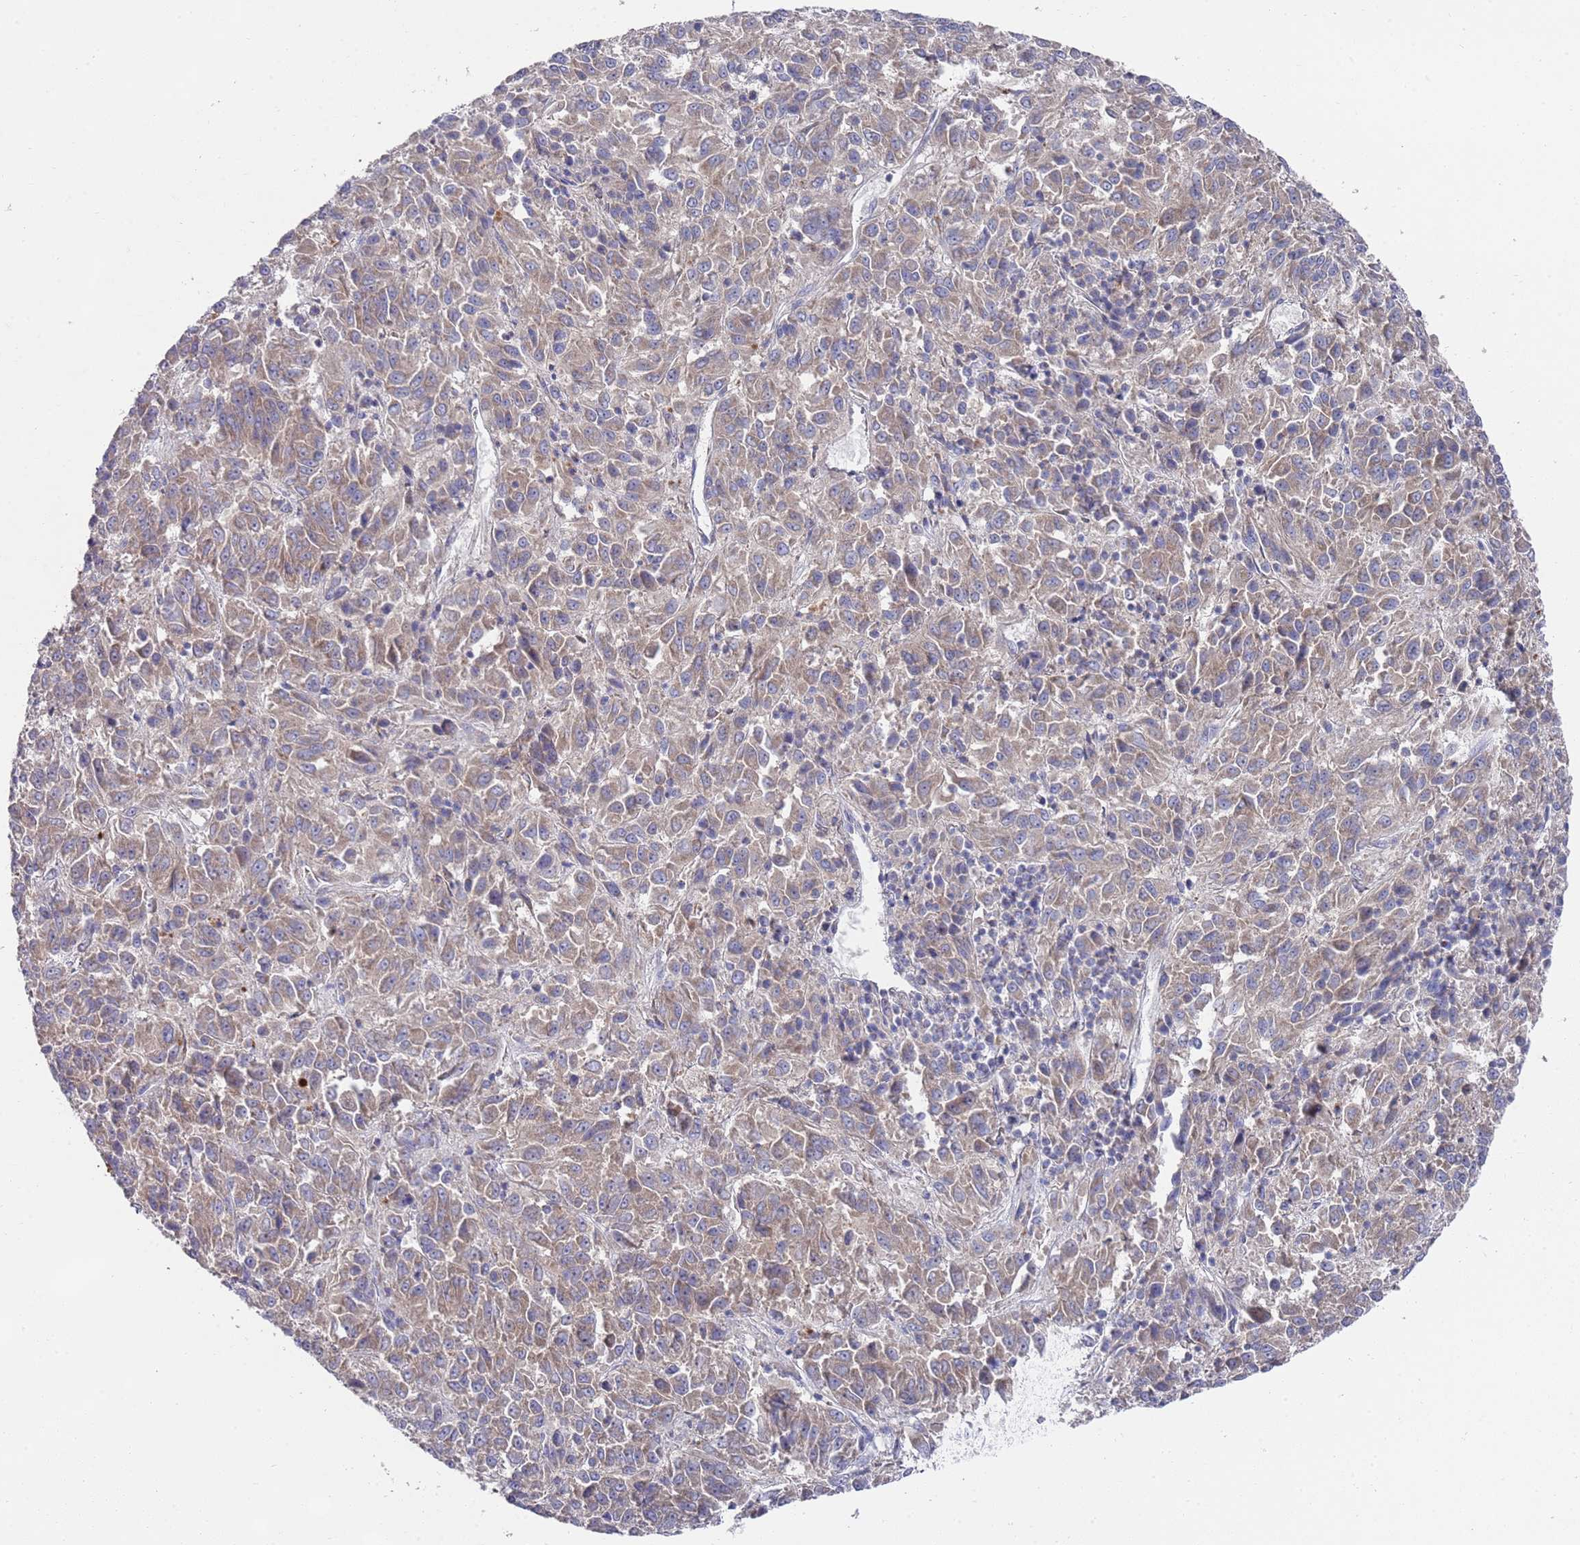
{"staining": {"intensity": "weak", "quantity": ">75%", "location": "cytoplasmic/membranous"}, "tissue": "melanoma", "cell_type": "Tumor cells", "image_type": "cancer", "snomed": [{"axis": "morphology", "description": "Malignant melanoma, Metastatic site"}, {"axis": "topography", "description": "Lung"}], "caption": "Immunohistochemical staining of melanoma reveals weak cytoplasmic/membranous protein staining in about >75% of tumor cells.", "gene": "NPEPPS", "patient": {"sex": "male", "age": 64}}